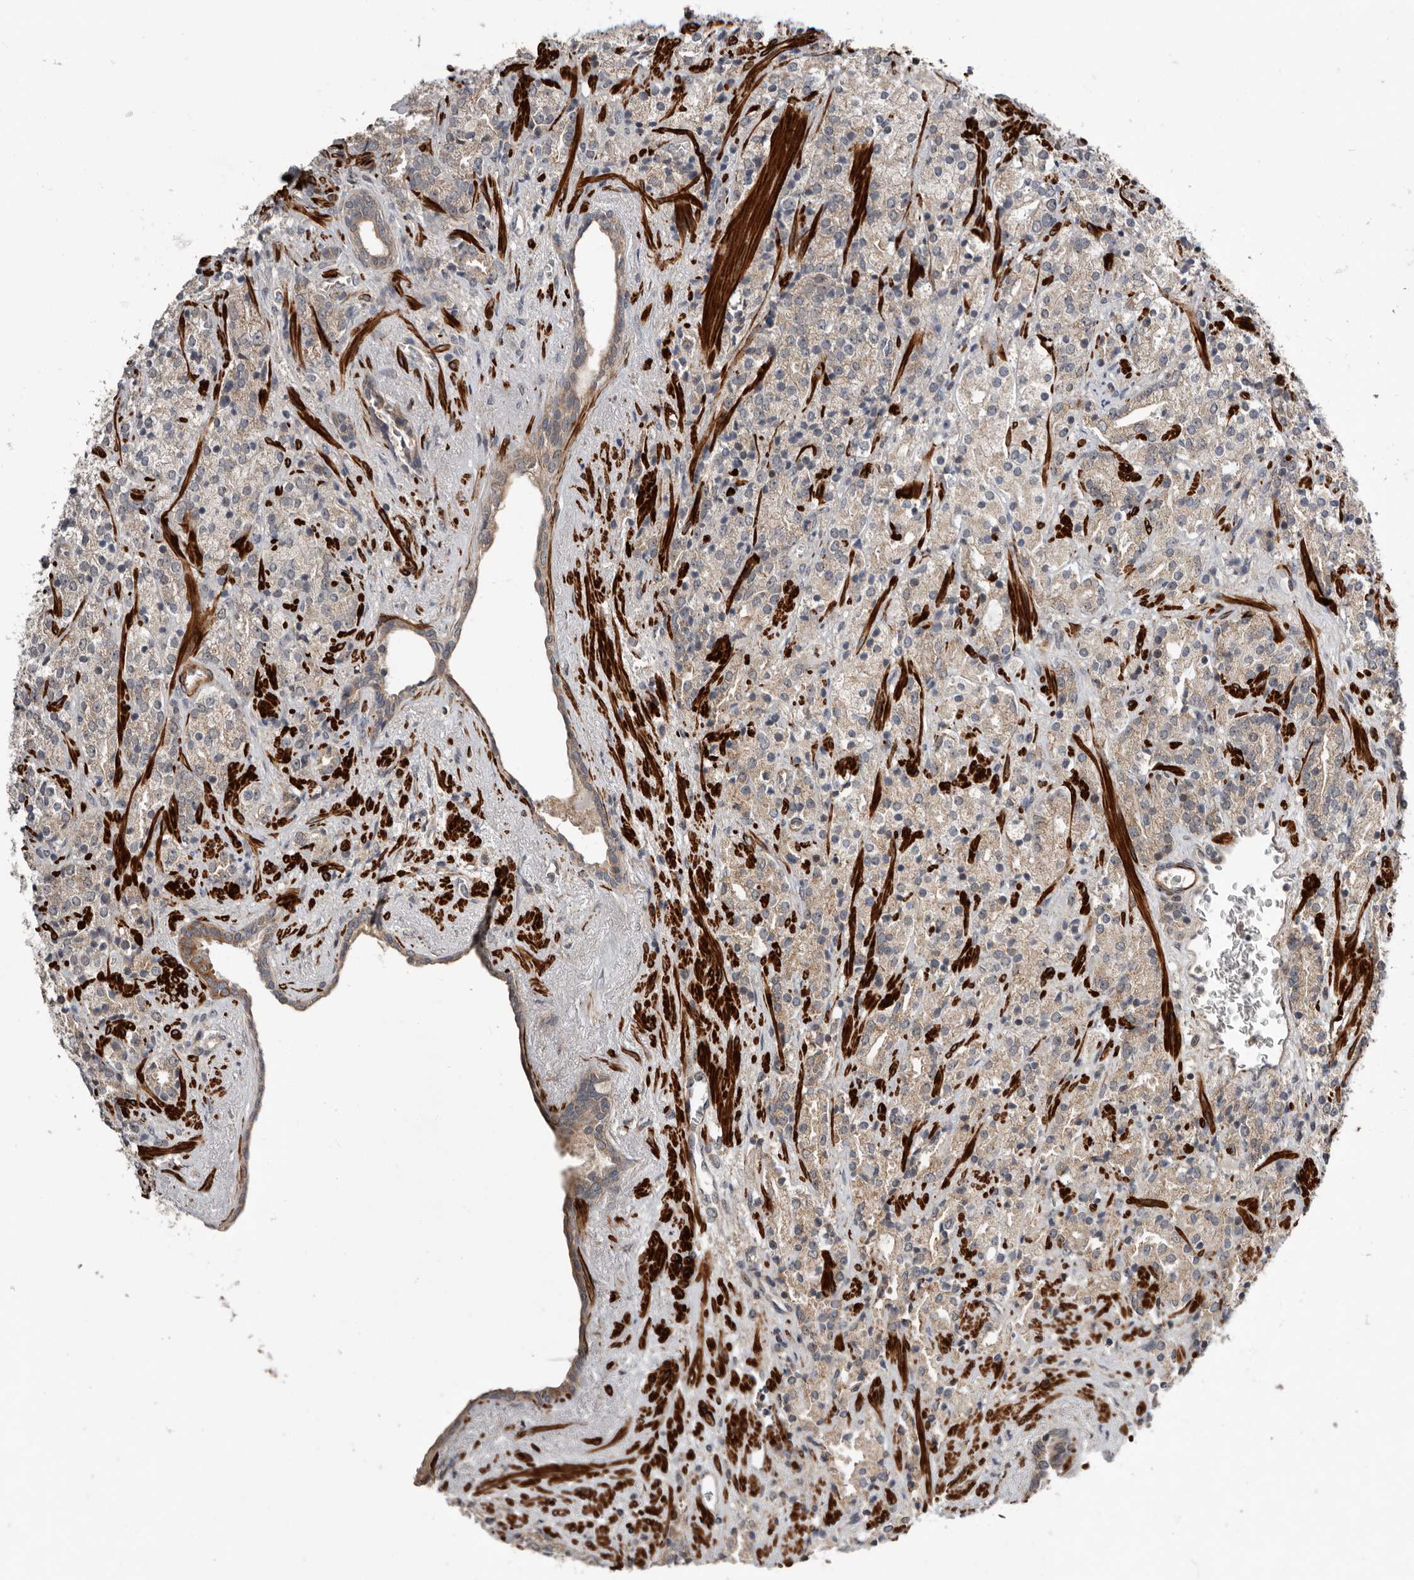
{"staining": {"intensity": "weak", "quantity": "25%-75%", "location": "cytoplasmic/membranous"}, "tissue": "prostate cancer", "cell_type": "Tumor cells", "image_type": "cancer", "snomed": [{"axis": "morphology", "description": "Adenocarcinoma, High grade"}, {"axis": "topography", "description": "Prostate"}], "caption": "Weak cytoplasmic/membranous protein positivity is seen in approximately 25%-75% of tumor cells in high-grade adenocarcinoma (prostate).", "gene": "FGFR4", "patient": {"sex": "male", "age": 71}}